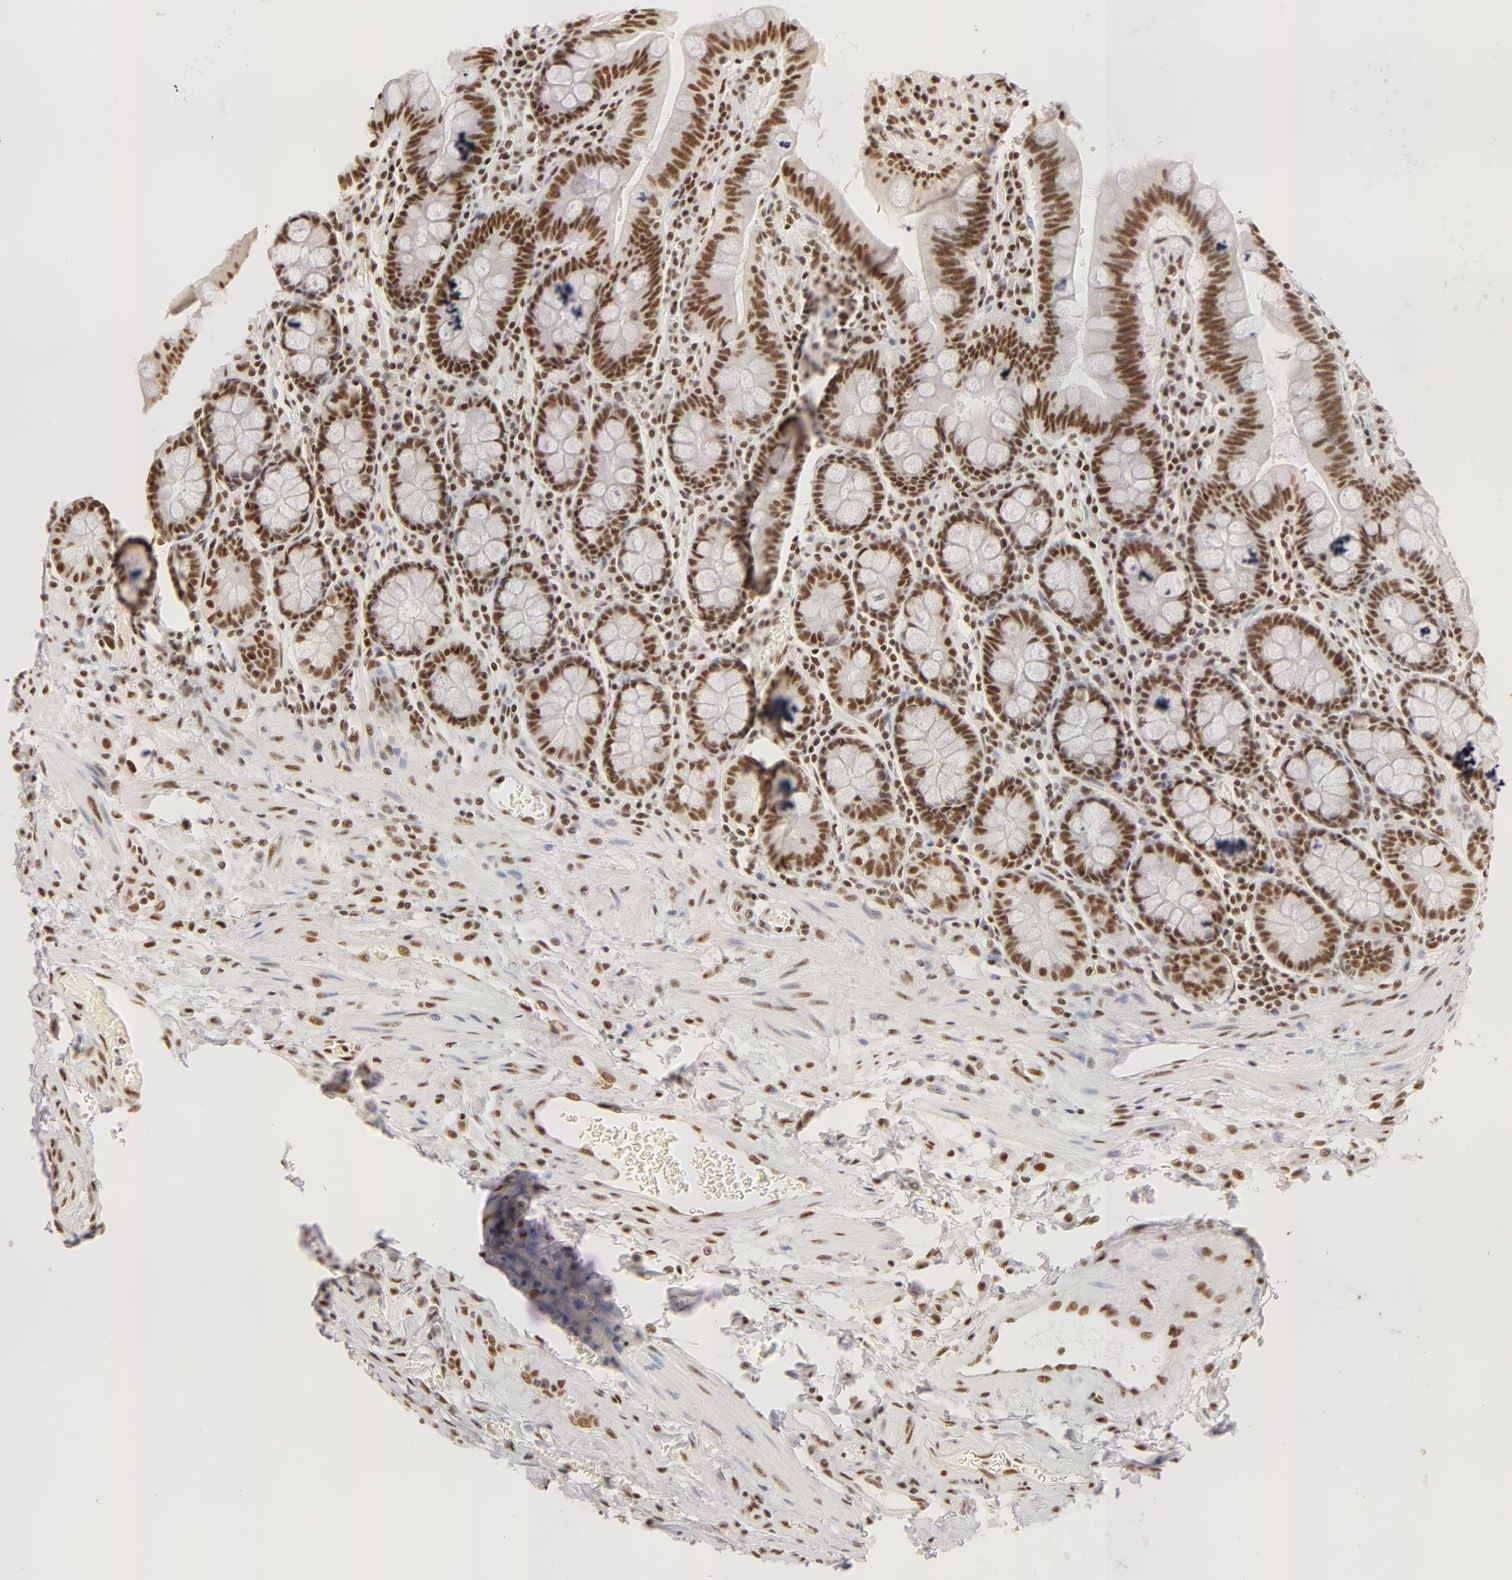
{"staining": {"intensity": "strong", "quantity": ">75%", "location": "nuclear"}, "tissue": "duodenum", "cell_type": "Glandular cells", "image_type": "normal", "snomed": [{"axis": "morphology", "description": "Normal tissue, NOS"}, {"axis": "topography", "description": "Pancreas"}, {"axis": "topography", "description": "Duodenum"}], "caption": "An image of duodenum stained for a protein demonstrates strong nuclear brown staining in glandular cells. (DAB = brown stain, brightfield microscopy at high magnification).", "gene": "RBM39", "patient": {"sex": "male", "age": 79}}